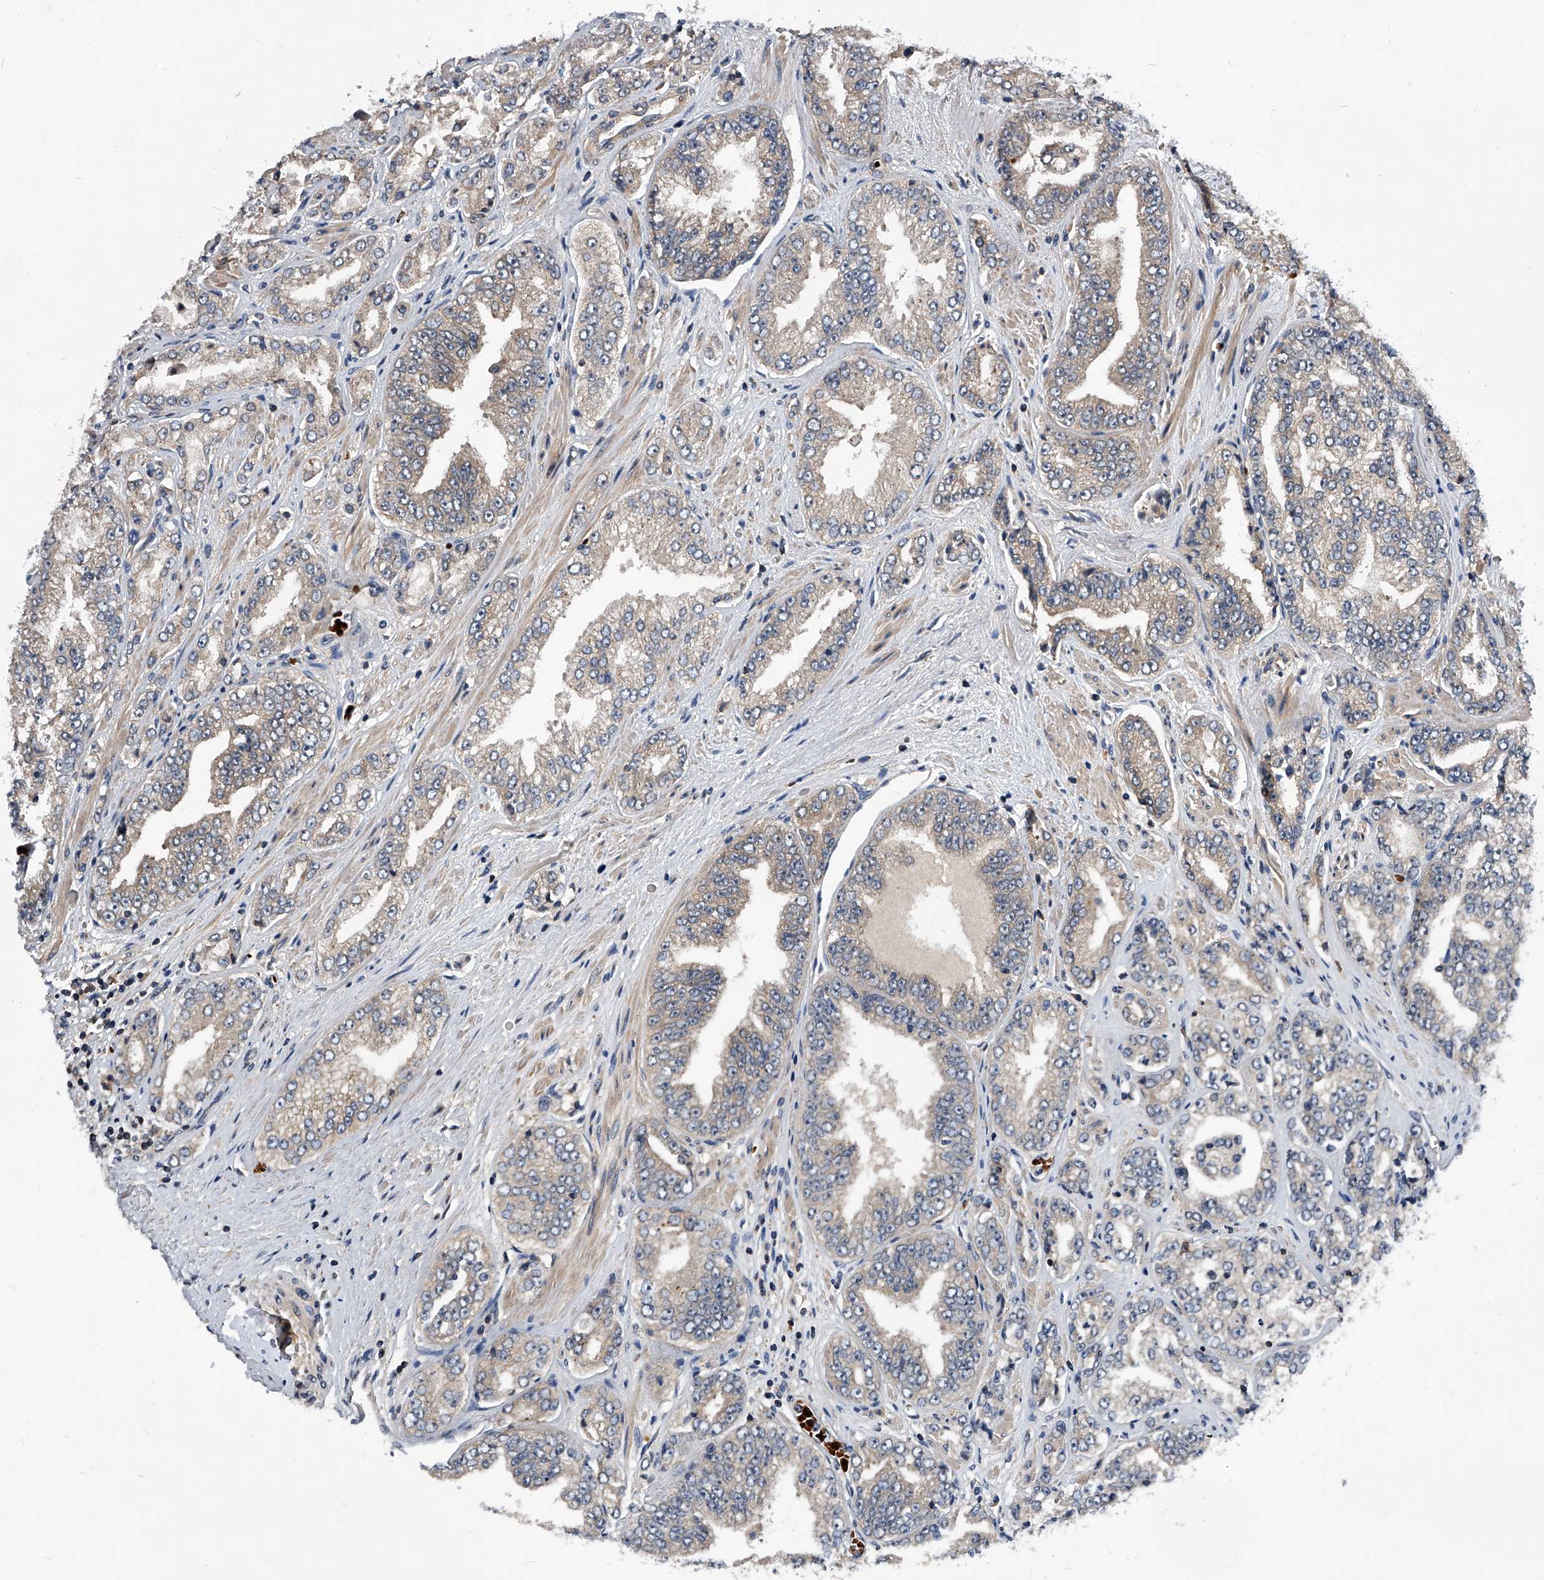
{"staining": {"intensity": "weak", "quantity": "<25%", "location": "cytoplasmic/membranous"}, "tissue": "prostate cancer", "cell_type": "Tumor cells", "image_type": "cancer", "snomed": [{"axis": "morphology", "description": "Adenocarcinoma, High grade"}, {"axis": "topography", "description": "Prostate"}], "caption": "Immunohistochemistry (IHC) histopathology image of neoplastic tissue: high-grade adenocarcinoma (prostate) stained with DAB demonstrates no significant protein staining in tumor cells.", "gene": "ZNF30", "patient": {"sex": "male", "age": 71}}